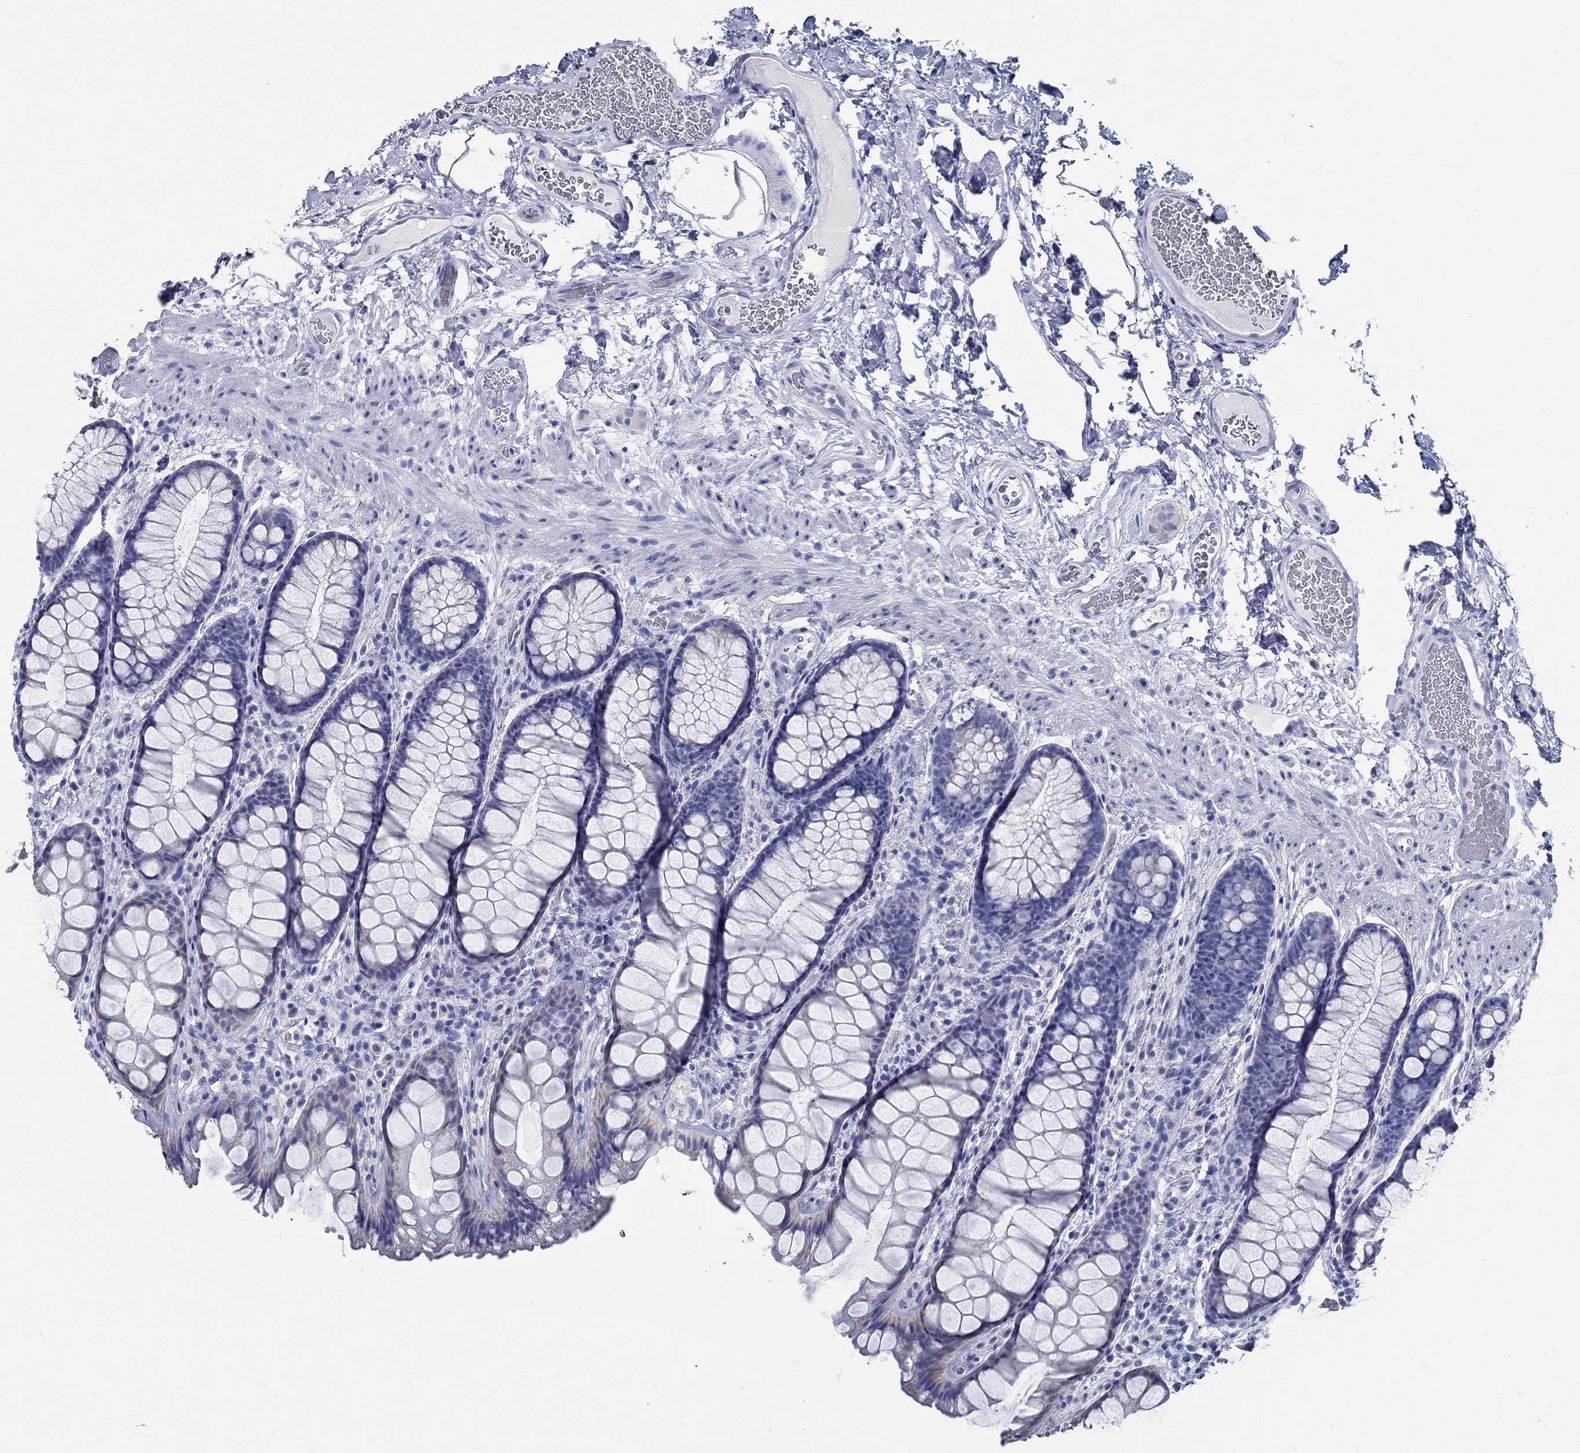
{"staining": {"intensity": "negative", "quantity": "none", "location": "none"}, "tissue": "rectum", "cell_type": "Glandular cells", "image_type": "normal", "snomed": [{"axis": "morphology", "description": "Normal tissue, NOS"}, {"axis": "topography", "description": "Rectum"}], "caption": "This is a image of immunohistochemistry staining of normal rectum, which shows no staining in glandular cells. Brightfield microscopy of IHC stained with DAB (3,3'-diaminobenzidine) (brown) and hematoxylin (blue), captured at high magnification.", "gene": "TSPAN16", "patient": {"sex": "female", "age": 62}}